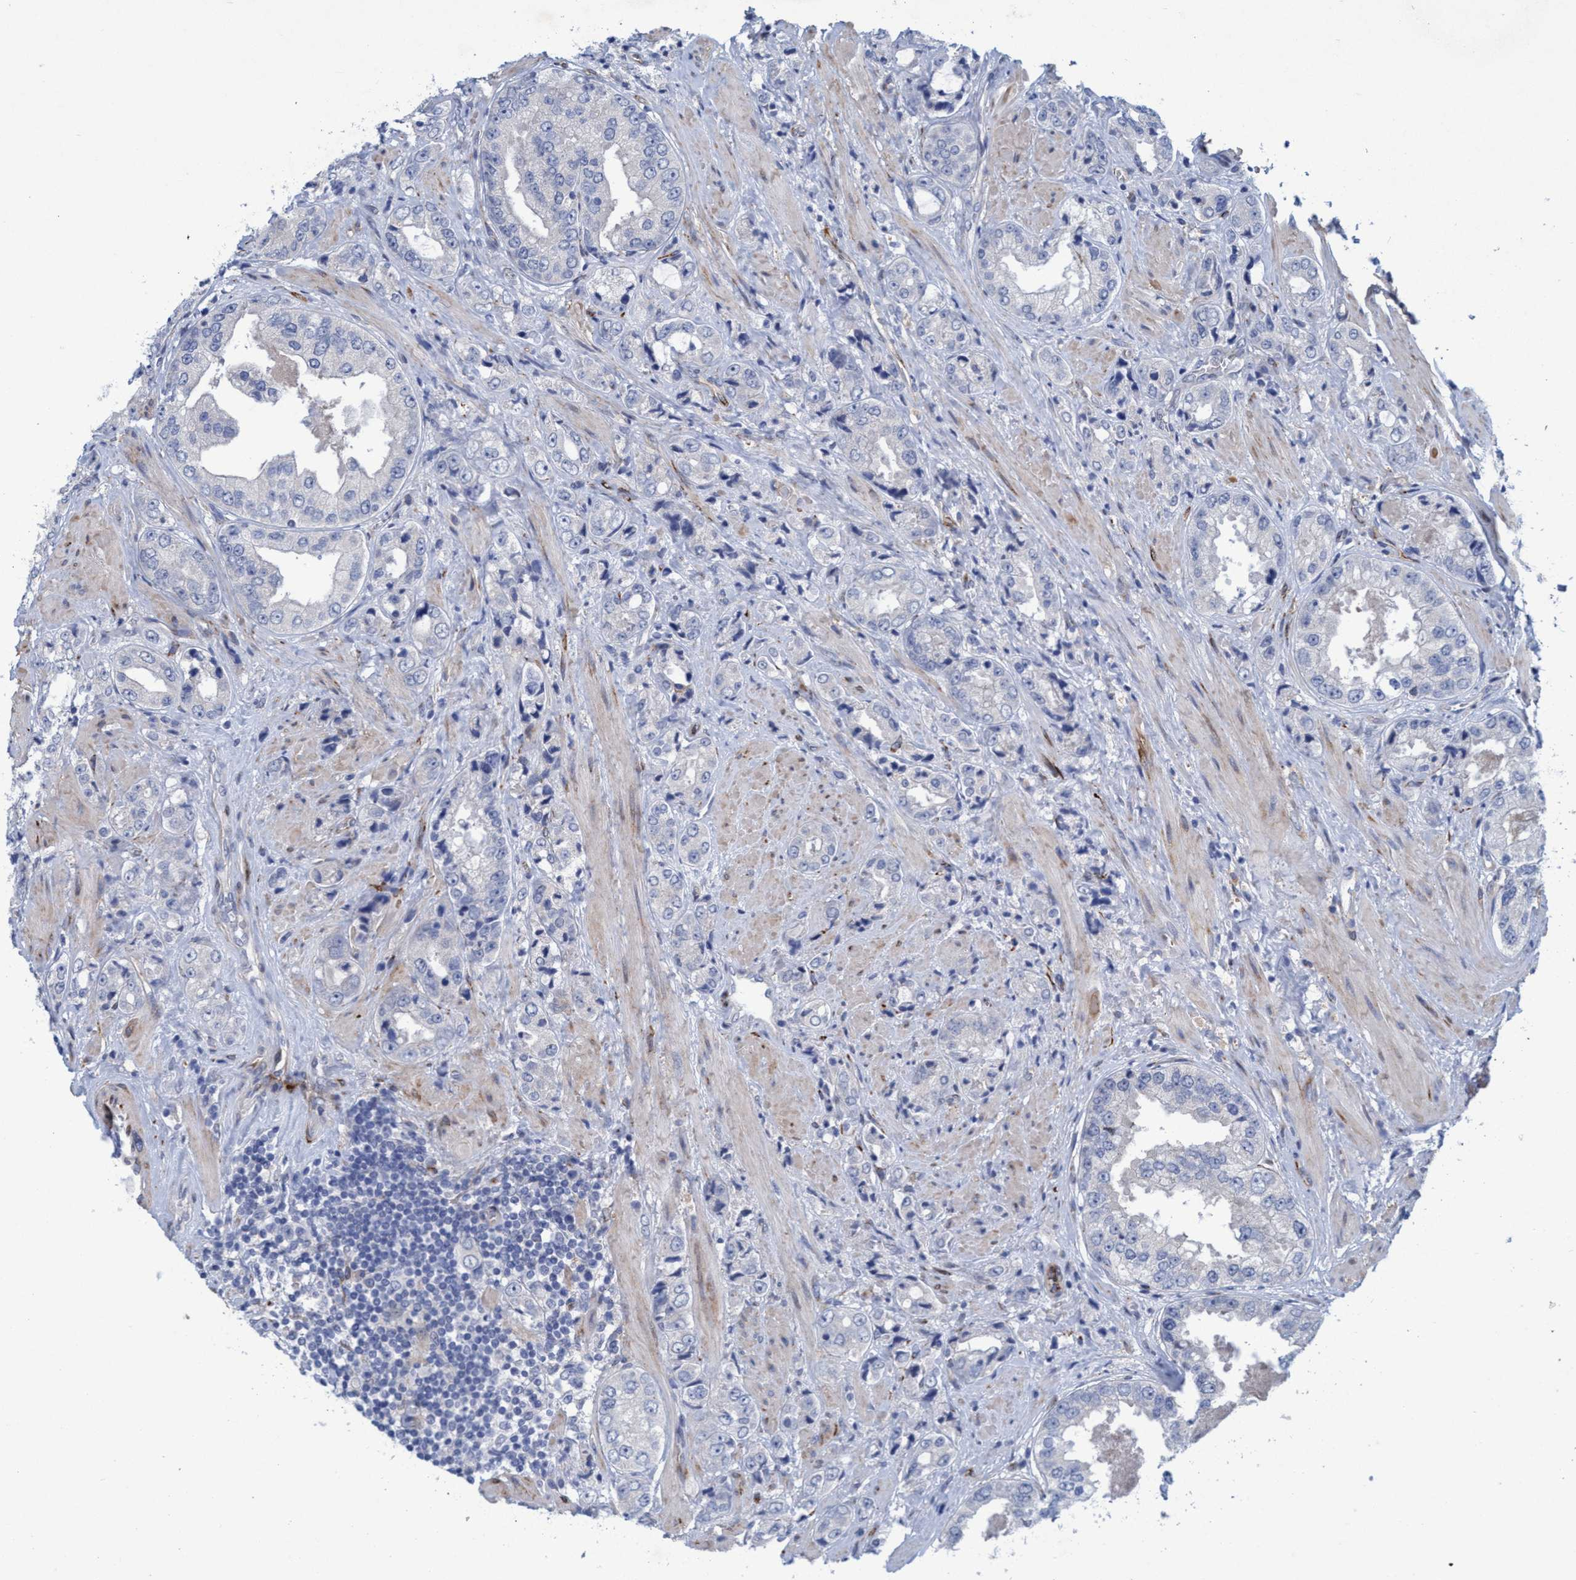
{"staining": {"intensity": "negative", "quantity": "none", "location": "none"}, "tissue": "prostate cancer", "cell_type": "Tumor cells", "image_type": "cancer", "snomed": [{"axis": "morphology", "description": "Adenocarcinoma, High grade"}, {"axis": "topography", "description": "Prostate"}], "caption": "Immunohistochemistry photomicrograph of prostate cancer stained for a protein (brown), which reveals no positivity in tumor cells.", "gene": "SLC43A2", "patient": {"sex": "male", "age": 61}}